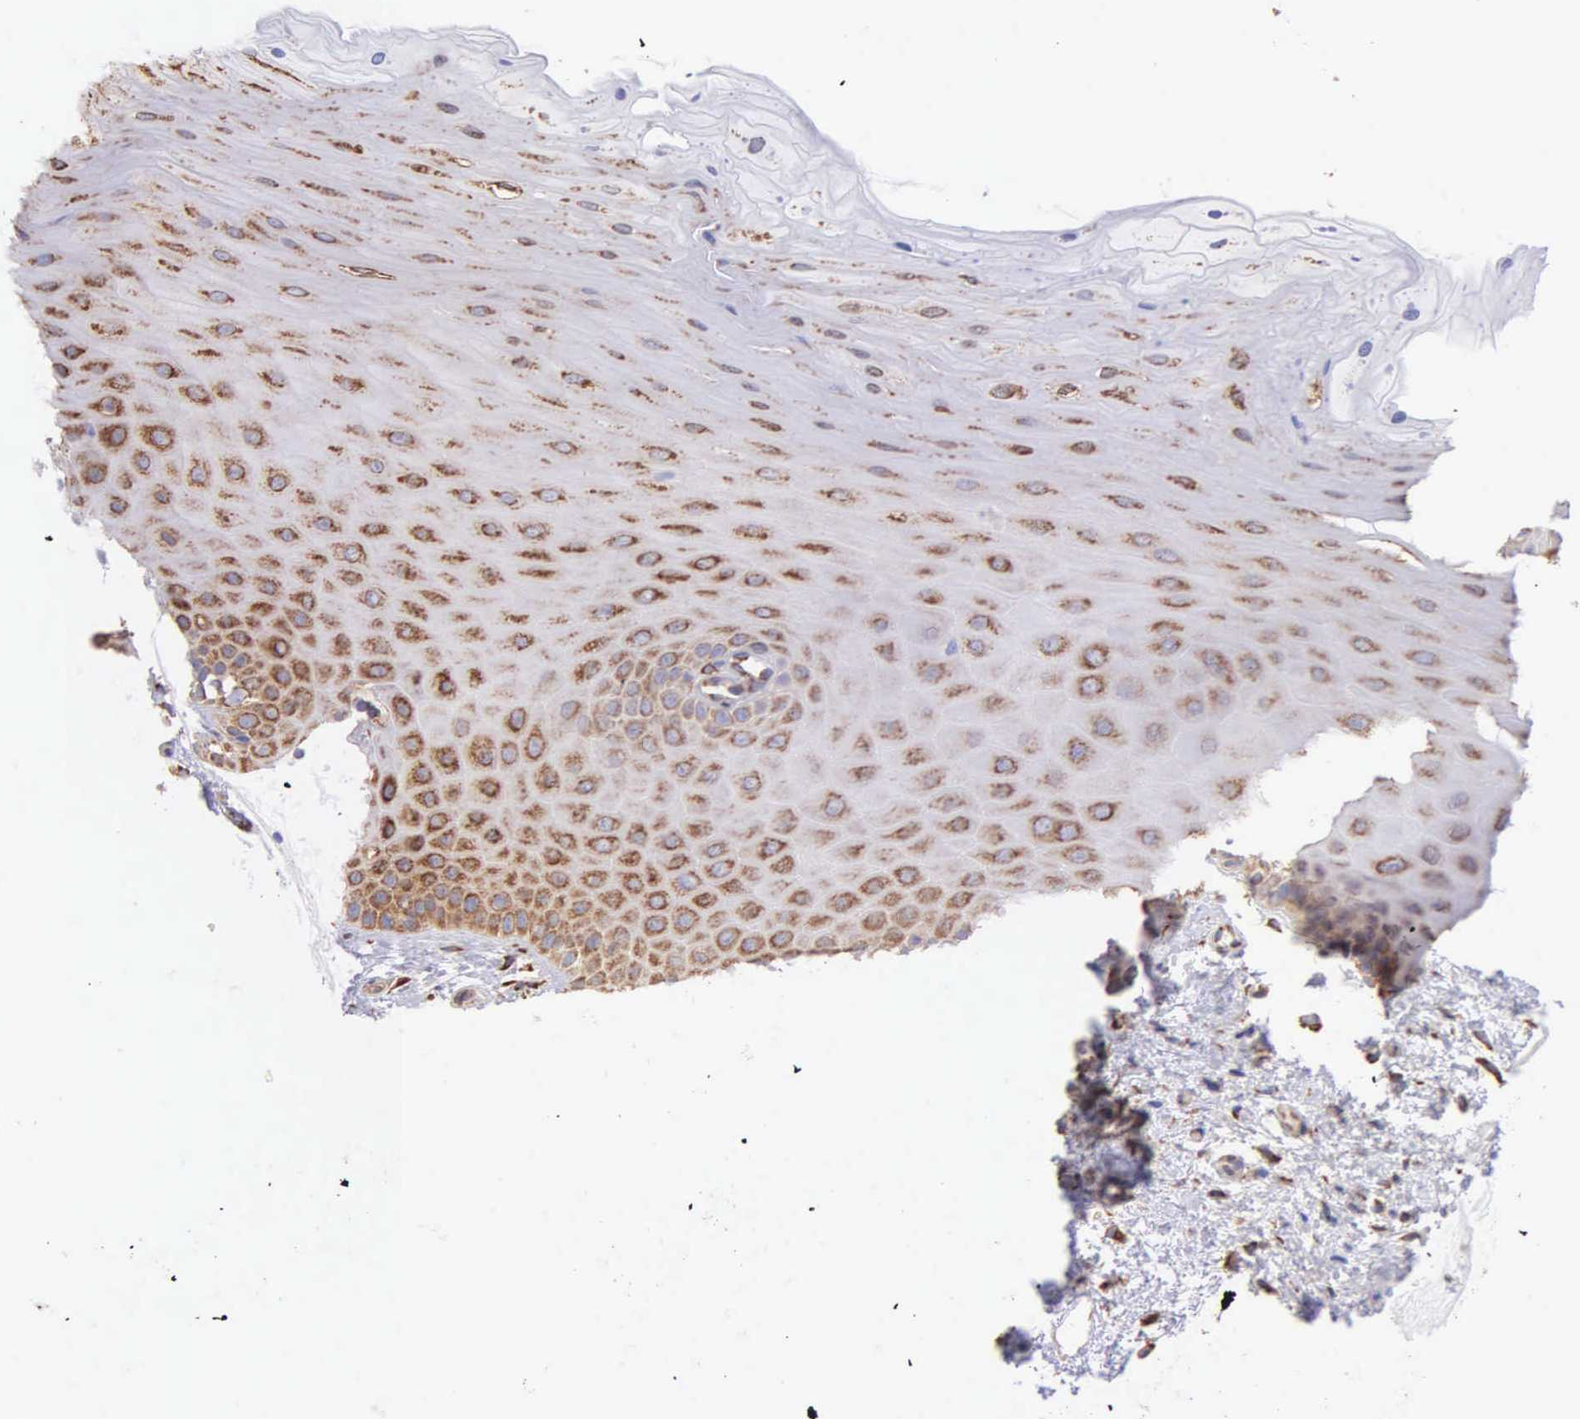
{"staining": {"intensity": "weak", "quantity": "25%-75%", "location": "cytoplasmic/membranous"}, "tissue": "oral mucosa", "cell_type": "Squamous epithelial cells", "image_type": "normal", "snomed": [{"axis": "morphology", "description": "Normal tissue, NOS"}, {"axis": "topography", "description": "Oral tissue"}], "caption": "Immunohistochemical staining of unremarkable human oral mucosa exhibits weak cytoplasmic/membranous protein positivity in about 25%-75% of squamous epithelial cells. (Stains: DAB in brown, nuclei in blue, Microscopy: brightfield microscopy at high magnification).", "gene": "CKAP4", "patient": {"sex": "female", "age": 54}}